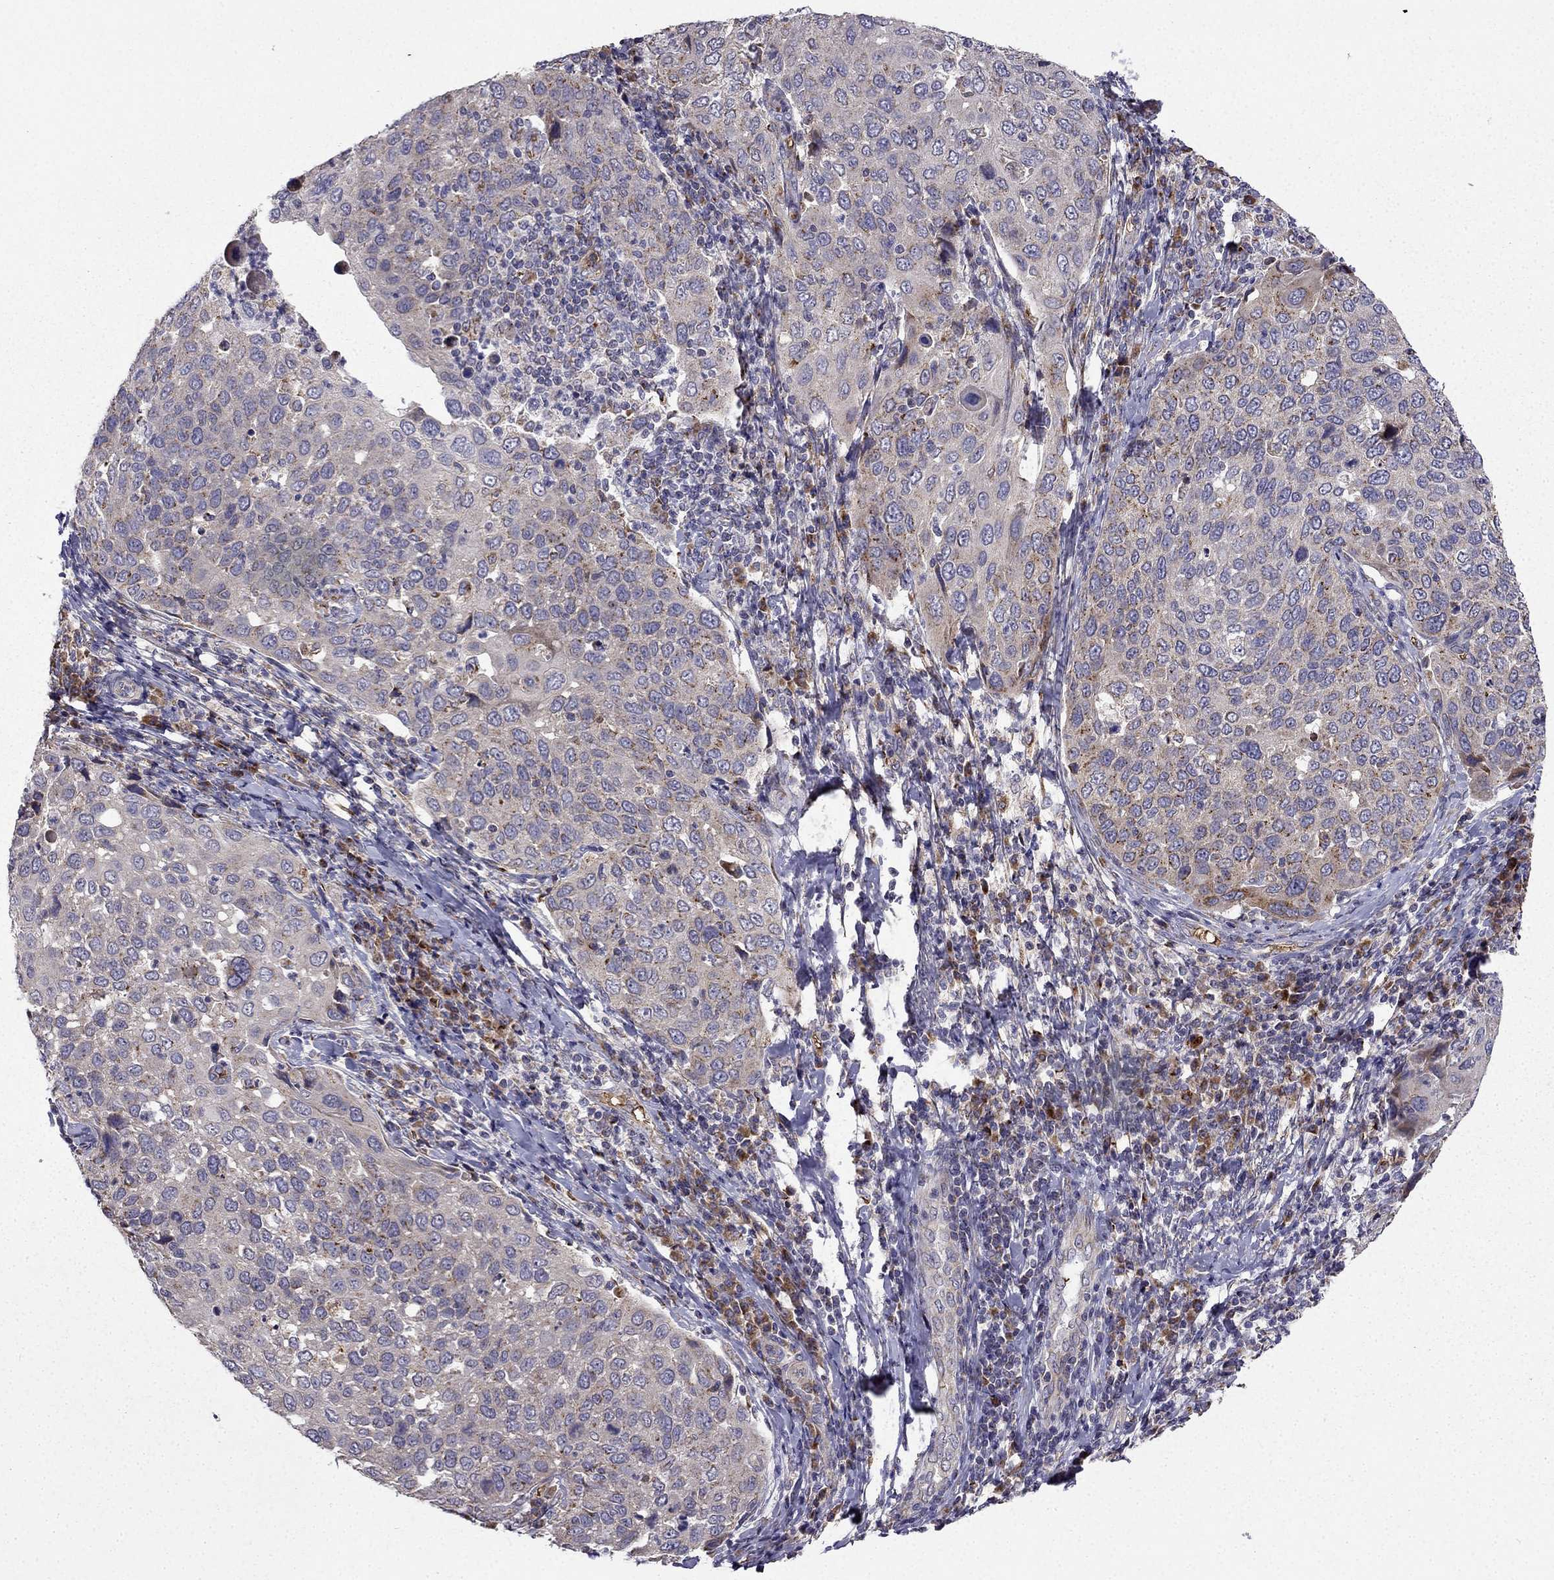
{"staining": {"intensity": "negative", "quantity": "none", "location": "none"}, "tissue": "cervical cancer", "cell_type": "Tumor cells", "image_type": "cancer", "snomed": [{"axis": "morphology", "description": "Squamous cell carcinoma, NOS"}, {"axis": "topography", "description": "Cervix"}], "caption": "The histopathology image reveals no significant expression in tumor cells of cervical squamous cell carcinoma. Nuclei are stained in blue.", "gene": "B4GALT7", "patient": {"sex": "female", "age": 54}}